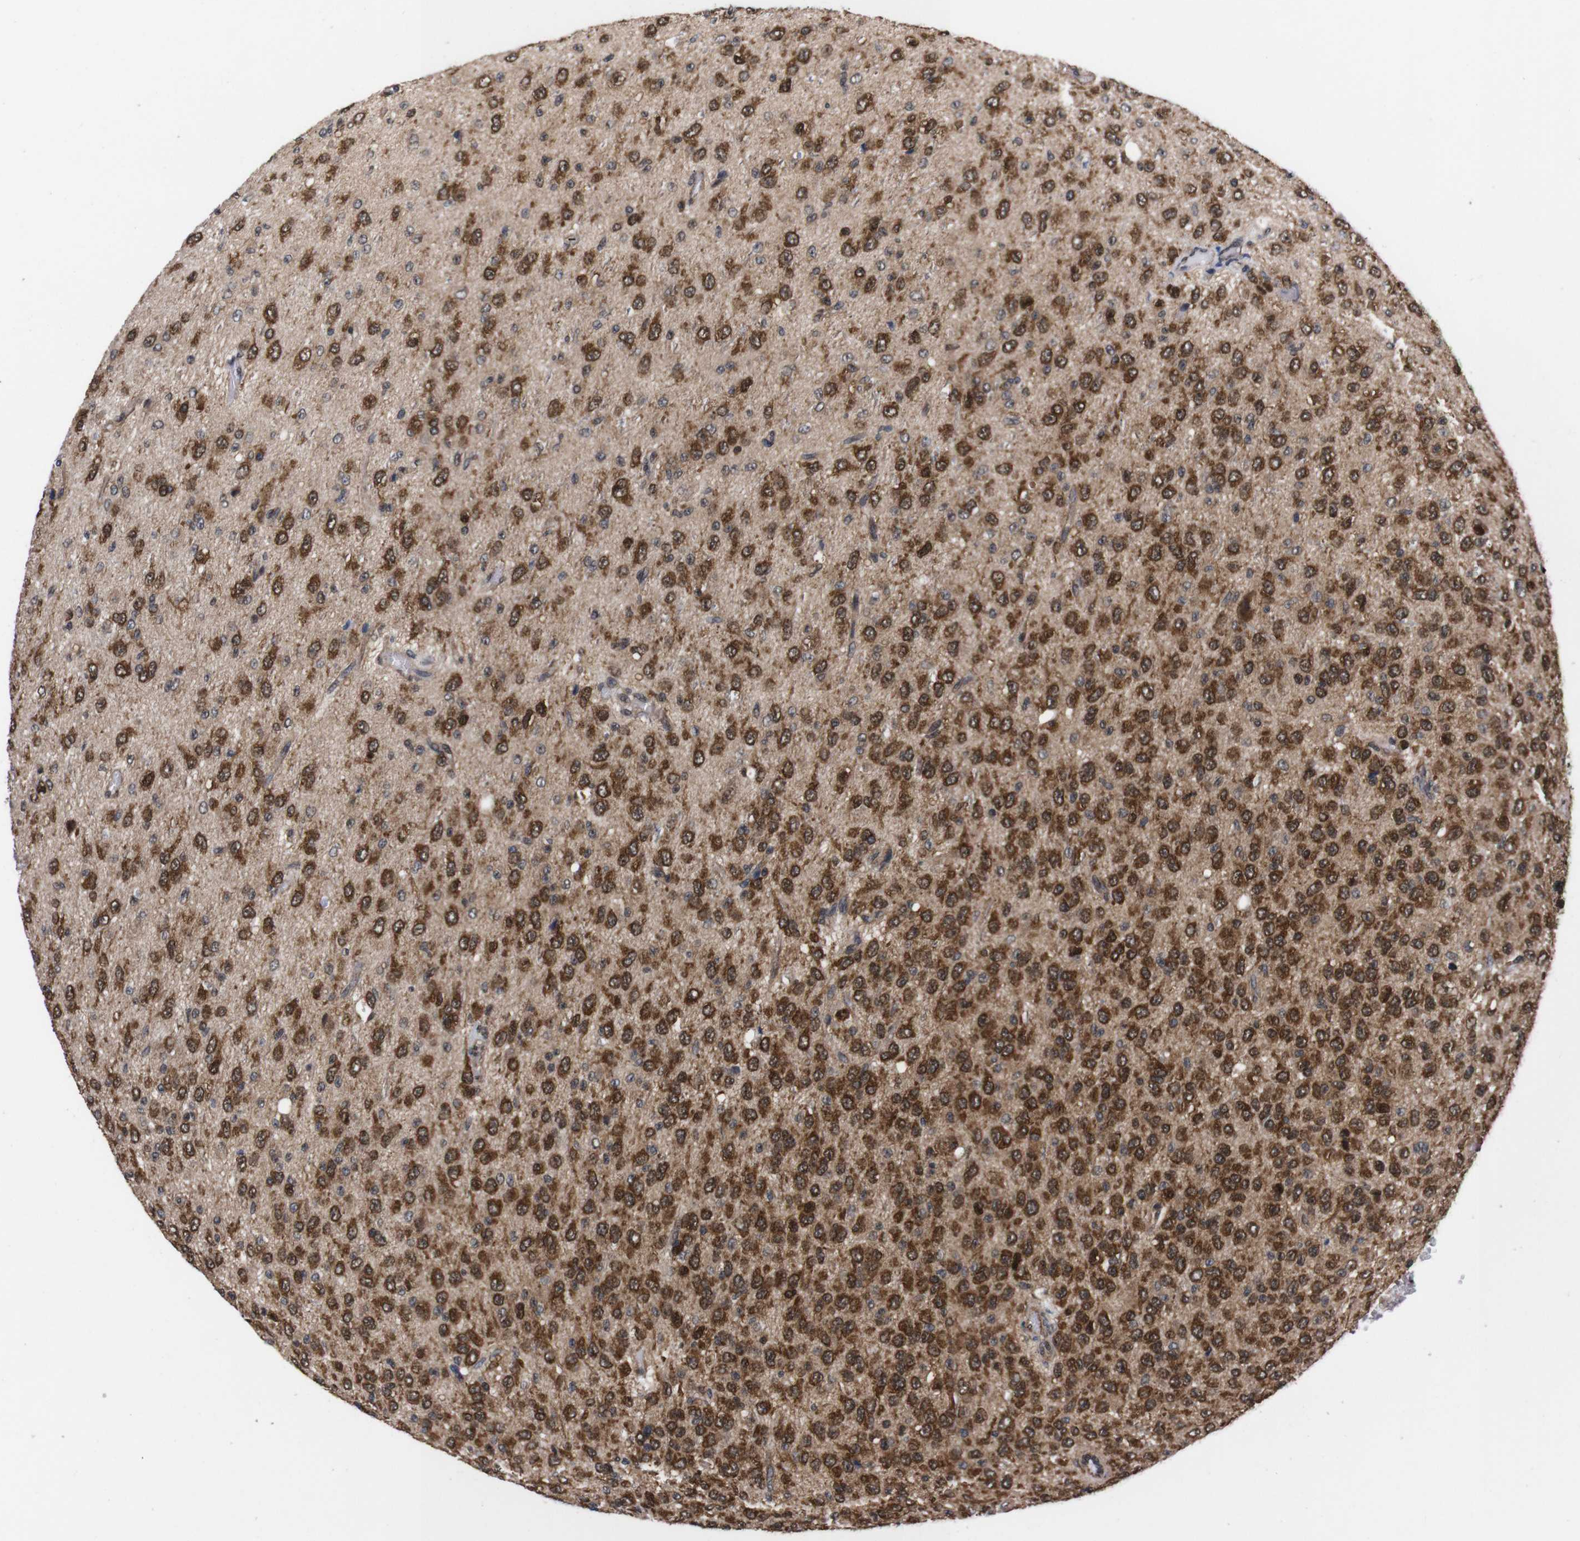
{"staining": {"intensity": "moderate", "quantity": ">75%", "location": "cytoplasmic/membranous,nuclear"}, "tissue": "glioma", "cell_type": "Tumor cells", "image_type": "cancer", "snomed": [{"axis": "morphology", "description": "Glioma, malignant, High grade"}, {"axis": "topography", "description": "pancreas cauda"}], "caption": "Immunohistochemical staining of glioma exhibits medium levels of moderate cytoplasmic/membranous and nuclear staining in about >75% of tumor cells.", "gene": "UBQLN2", "patient": {"sex": "male", "age": 60}}